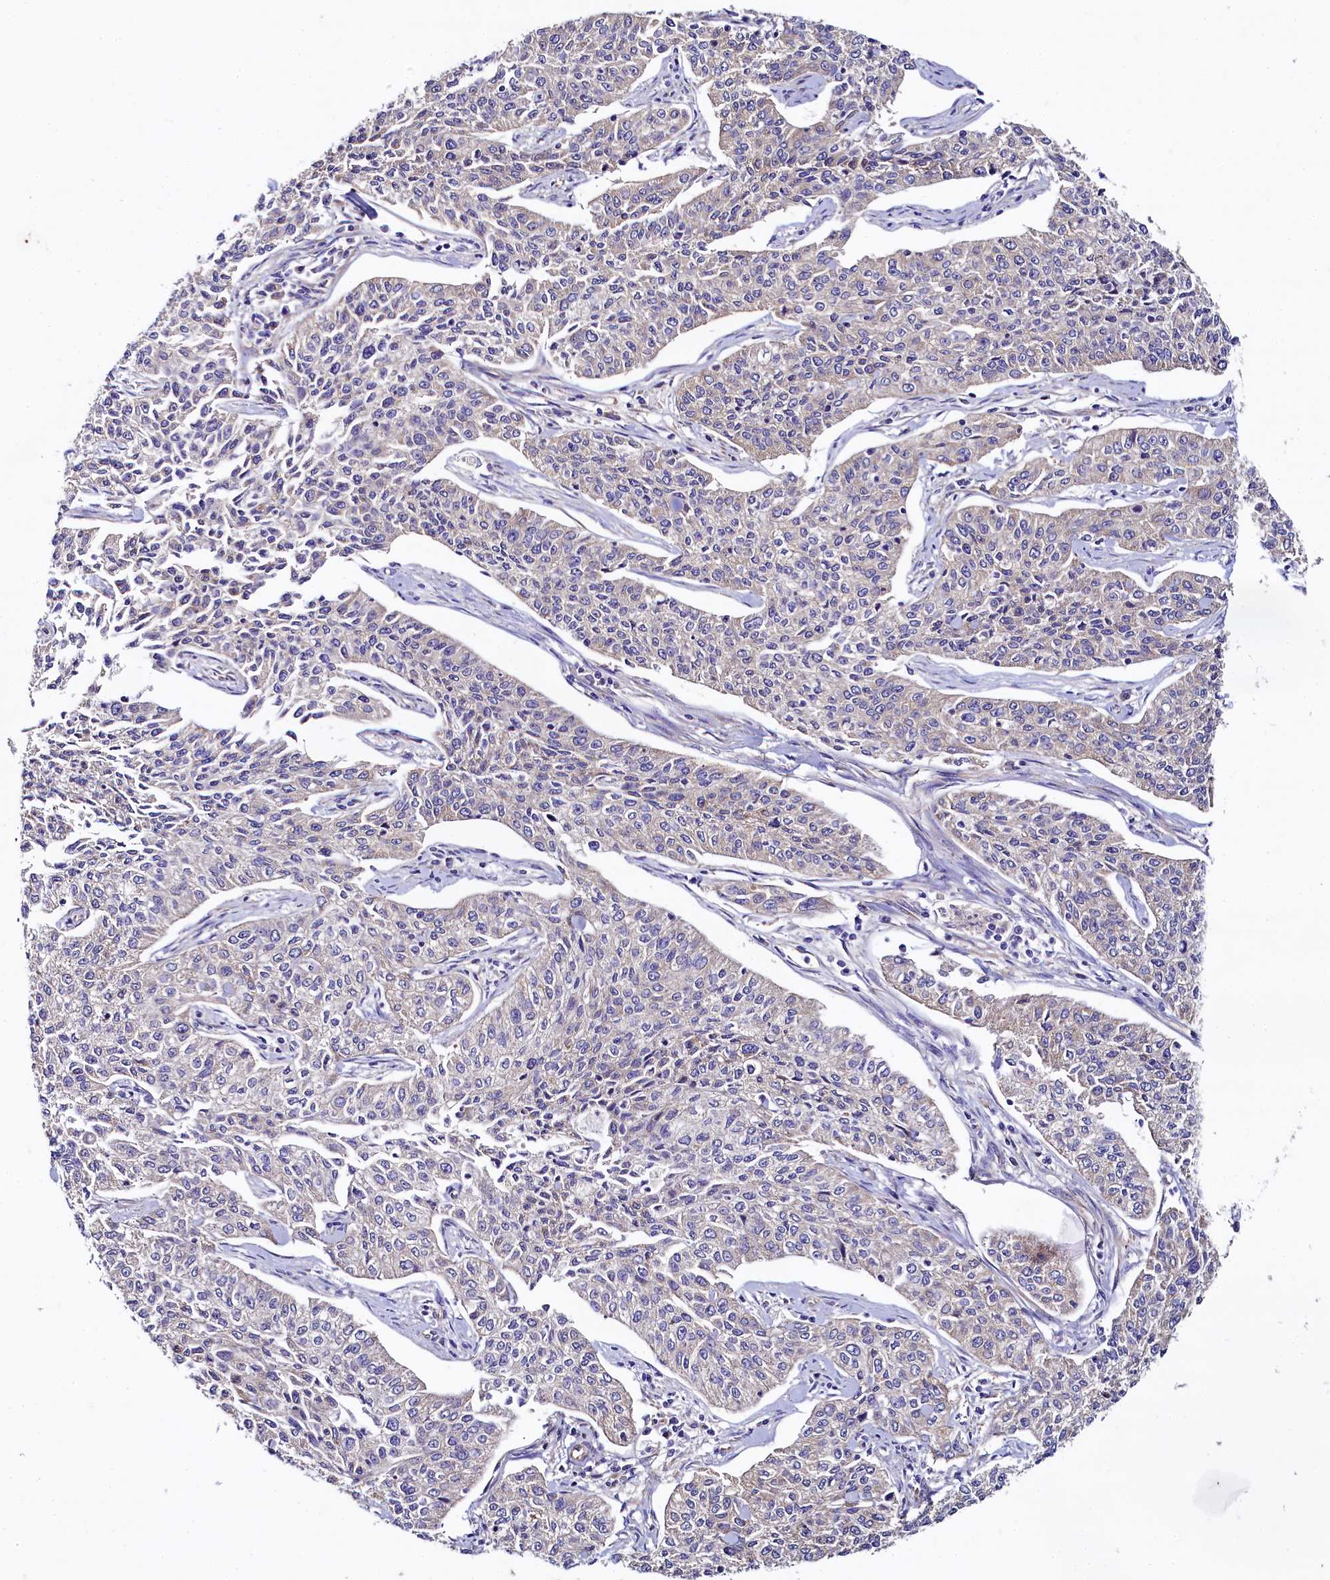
{"staining": {"intensity": "negative", "quantity": "none", "location": "none"}, "tissue": "cervical cancer", "cell_type": "Tumor cells", "image_type": "cancer", "snomed": [{"axis": "morphology", "description": "Squamous cell carcinoma, NOS"}, {"axis": "topography", "description": "Cervix"}], "caption": "High power microscopy image of an immunohistochemistry image of squamous cell carcinoma (cervical), revealing no significant staining in tumor cells. Brightfield microscopy of immunohistochemistry (IHC) stained with DAB (3,3'-diaminobenzidine) (brown) and hematoxylin (blue), captured at high magnification.", "gene": "QARS1", "patient": {"sex": "female", "age": 35}}